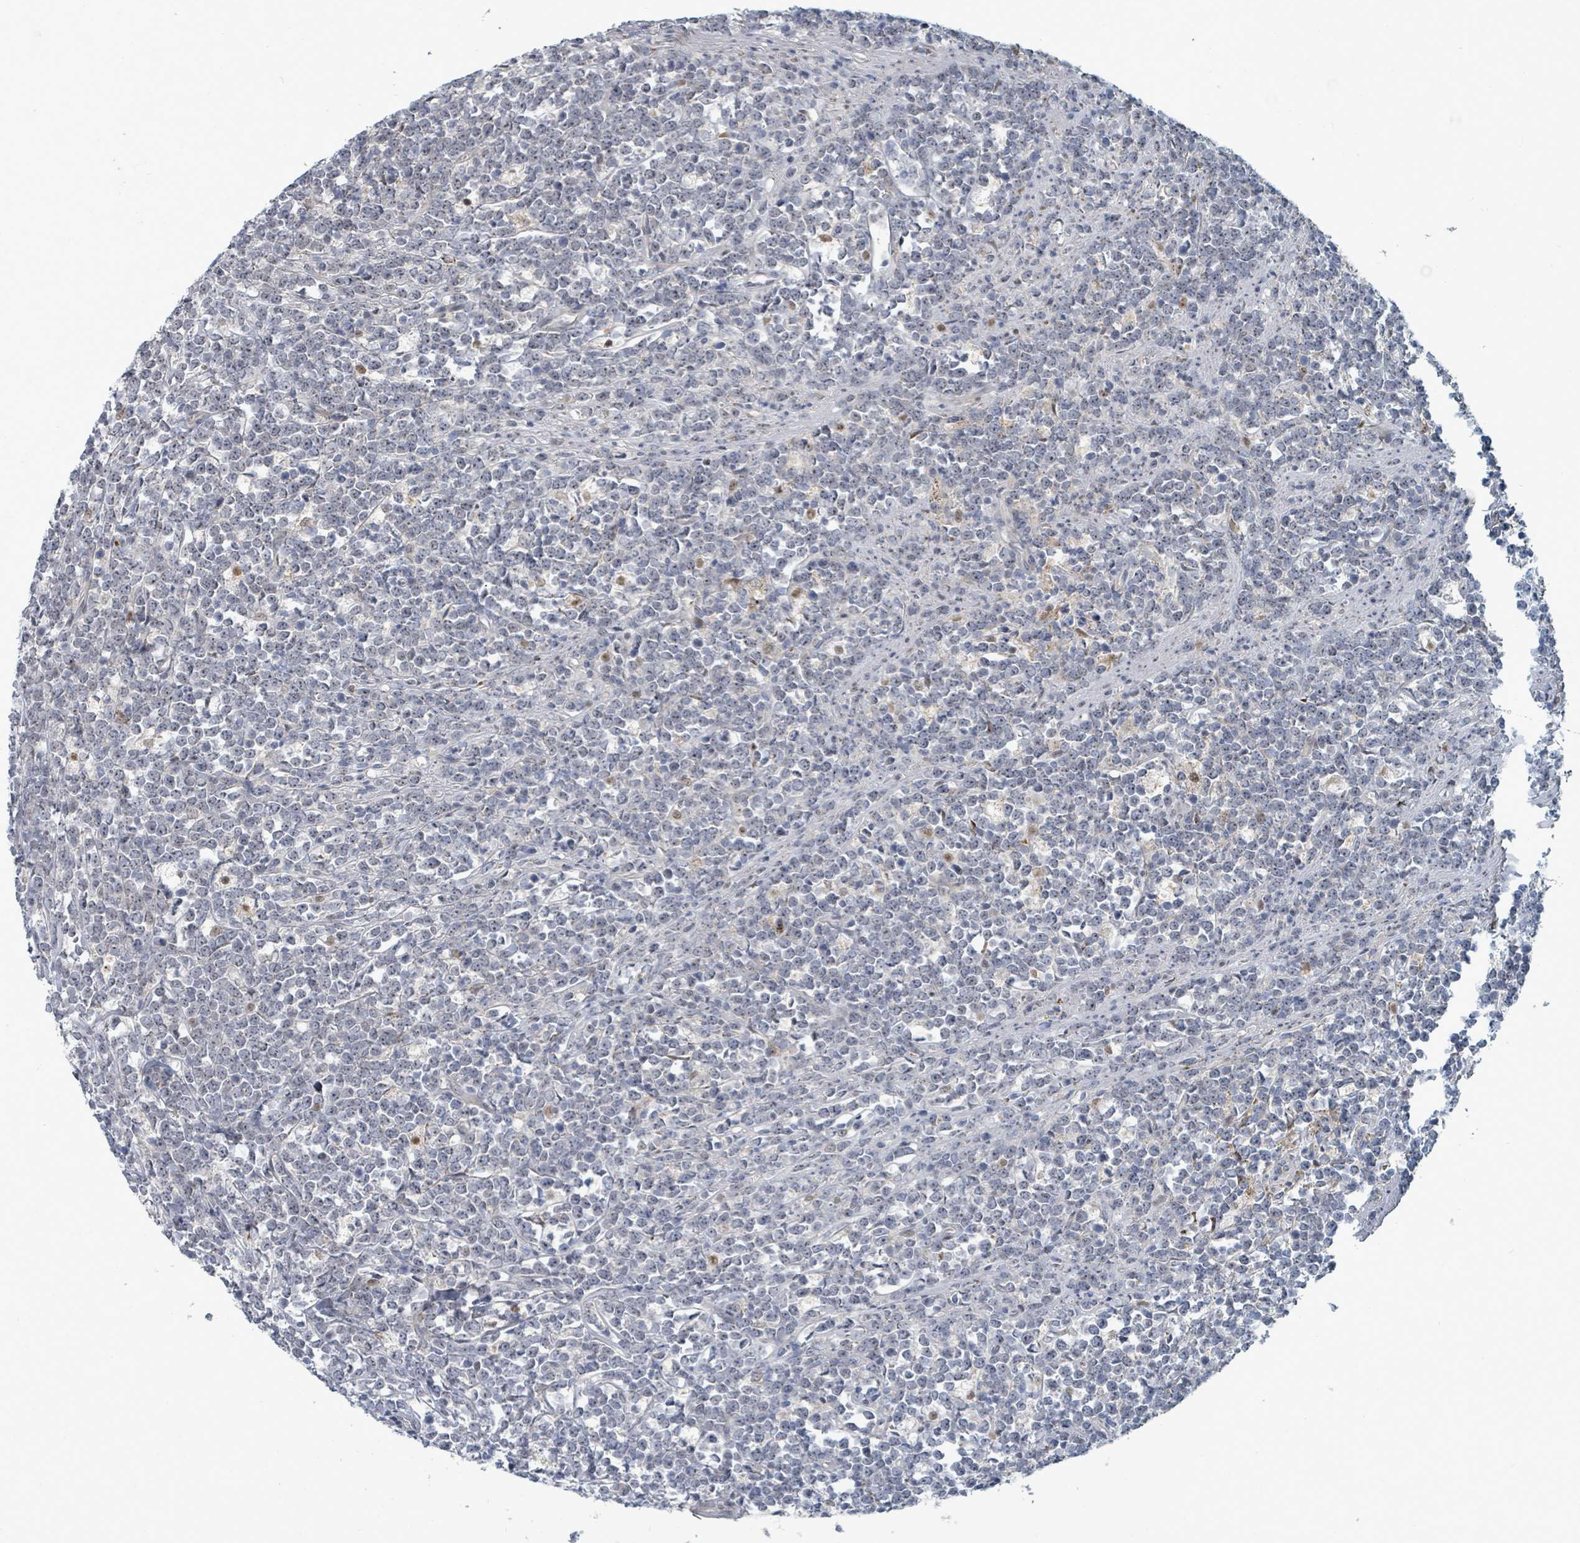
{"staining": {"intensity": "negative", "quantity": "none", "location": "none"}, "tissue": "lymphoma", "cell_type": "Tumor cells", "image_type": "cancer", "snomed": [{"axis": "morphology", "description": "Malignant lymphoma, non-Hodgkin's type, High grade"}, {"axis": "topography", "description": "Small intestine"}, {"axis": "topography", "description": "Colon"}], "caption": "IHC micrograph of high-grade malignant lymphoma, non-Hodgkin's type stained for a protein (brown), which reveals no staining in tumor cells.", "gene": "TRDMT1", "patient": {"sex": "male", "age": 8}}